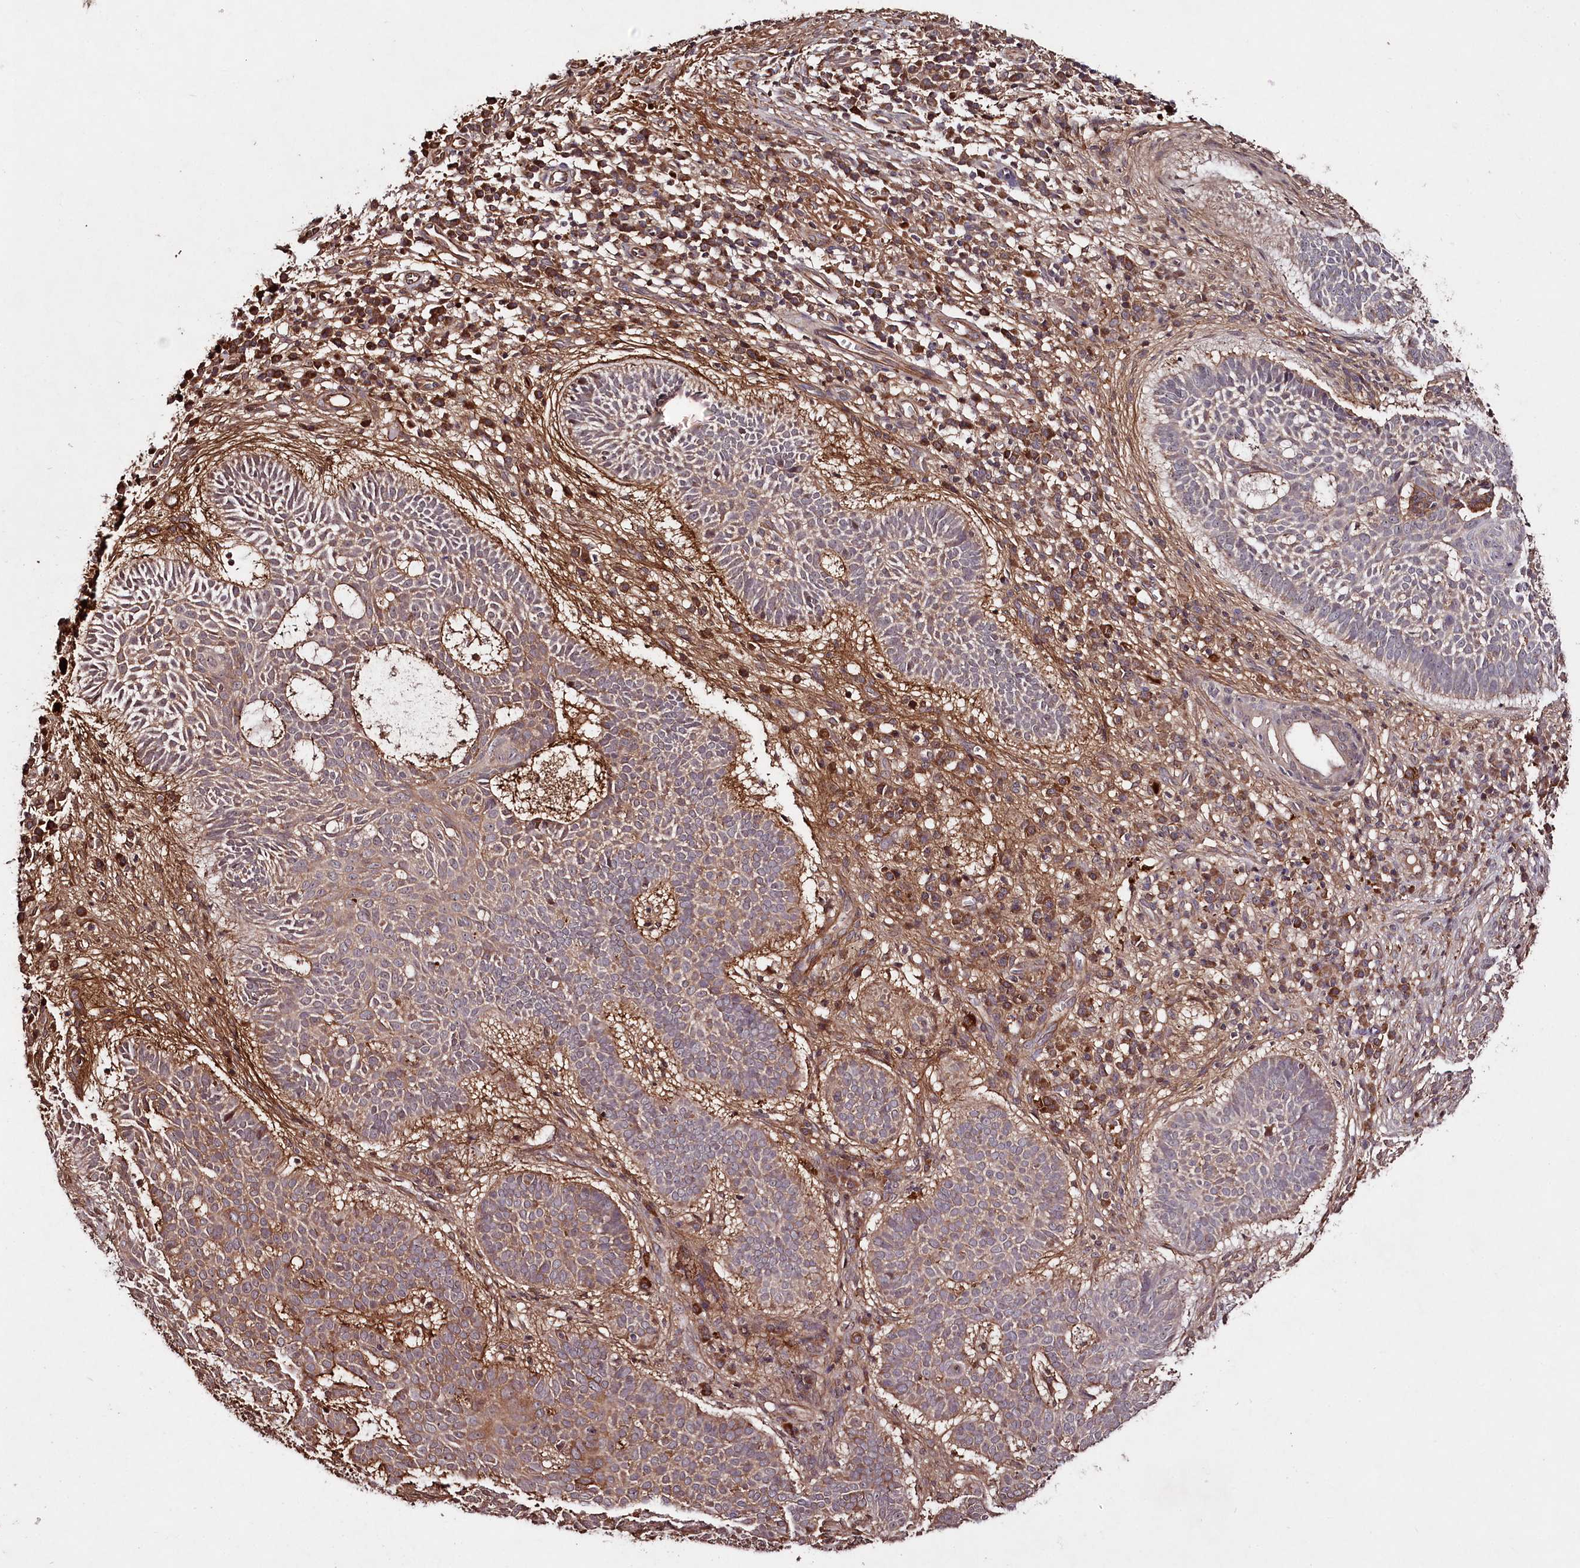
{"staining": {"intensity": "moderate", "quantity": "25%-75%", "location": "cytoplasmic/membranous"}, "tissue": "skin cancer", "cell_type": "Tumor cells", "image_type": "cancer", "snomed": [{"axis": "morphology", "description": "Basal cell carcinoma"}, {"axis": "topography", "description": "Skin"}], "caption": "An image showing moderate cytoplasmic/membranous expression in about 25%-75% of tumor cells in skin cancer, as visualized by brown immunohistochemical staining.", "gene": "TNPO3", "patient": {"sex": "male", "age": 85}}